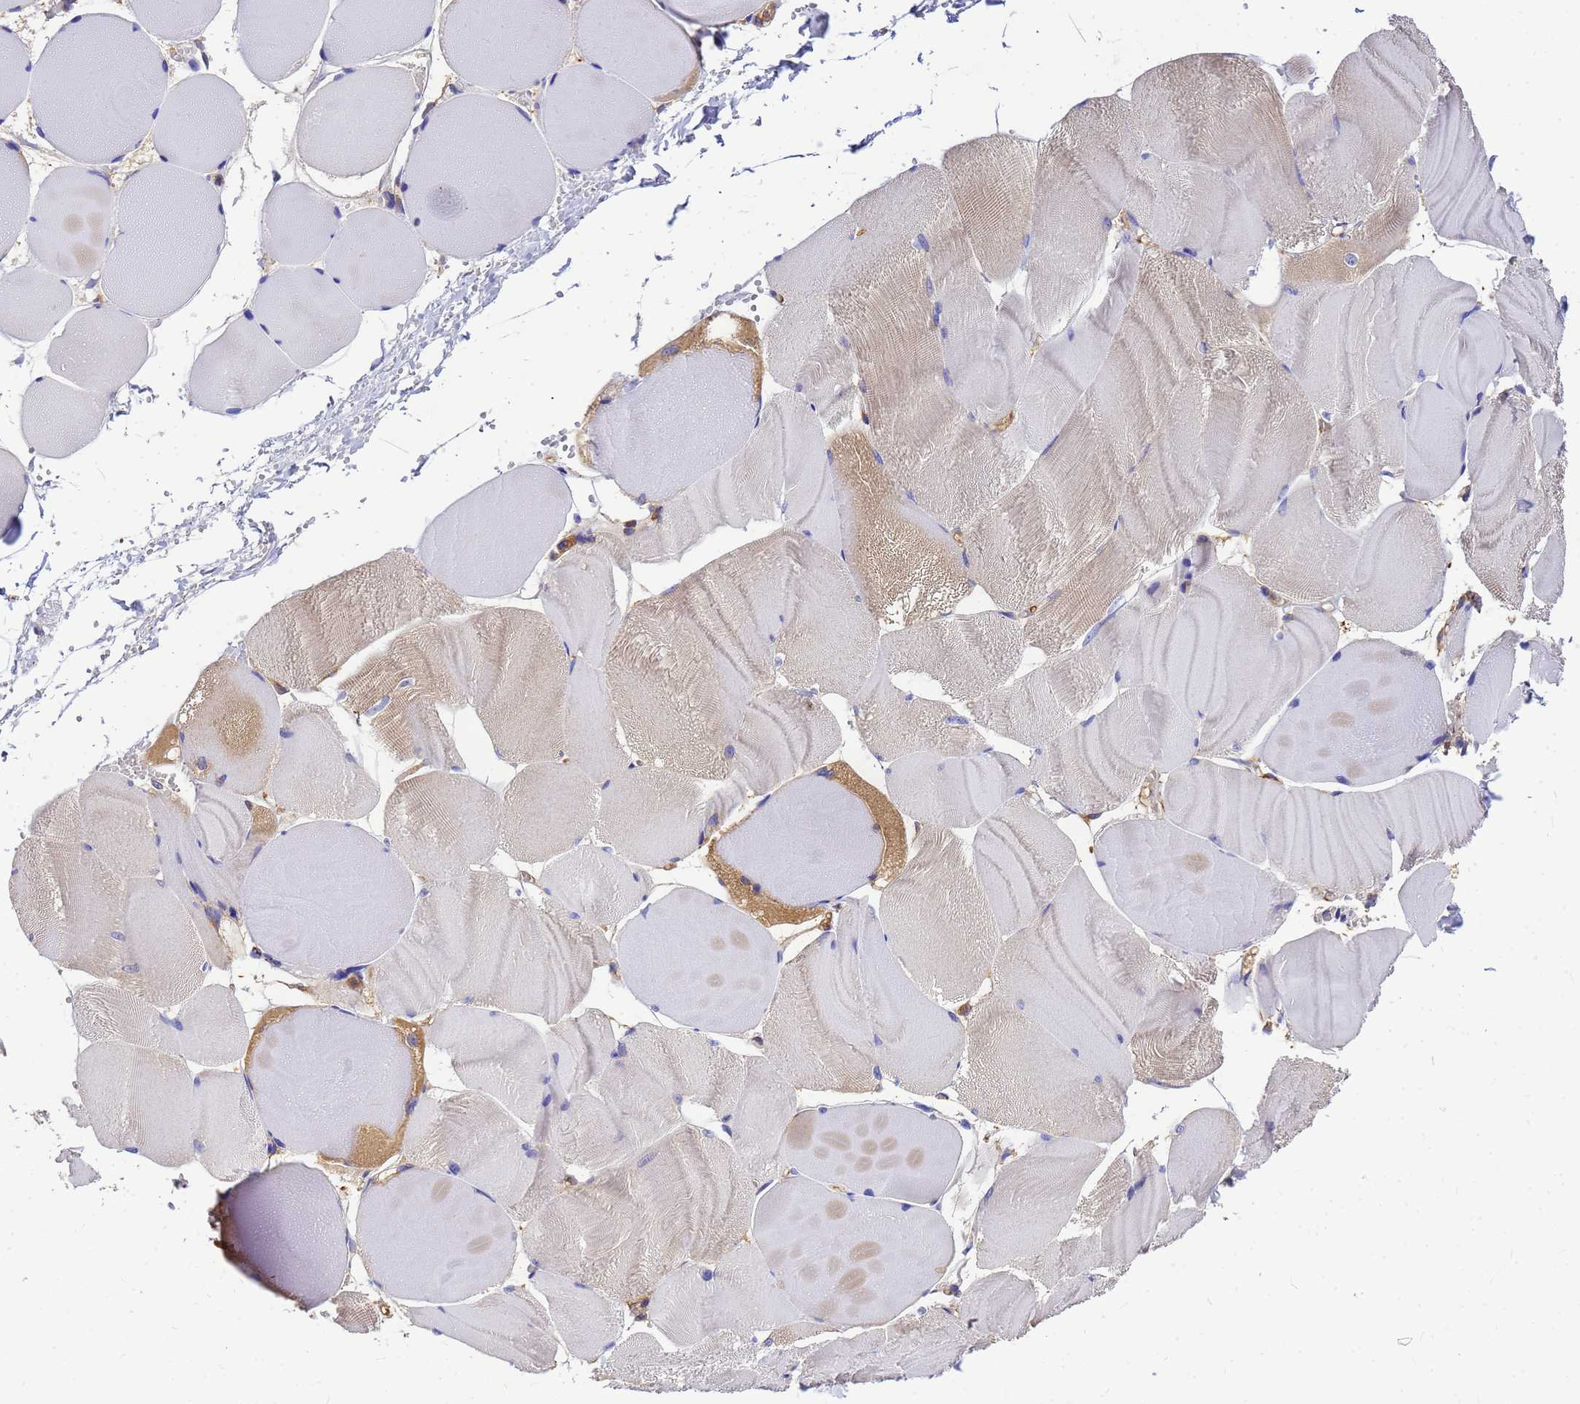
{"staining": {"intensity": "weak", "quantity": "25%-75%", "location": "cytoplasmic/membranous"}, "tissue": "skeletal muscle", "cell_type": "Myocytes", "image_type": "normal", "snomed": [{"axis": "morphology", "description": "Normal tissue, NOS"}, {"axis": "morphology", "description": "Basal cell carcinoma"}, {"axis": "topography", "description": "Skeletal muscle"}], "caption": "Unremarkable skeletal muscle was stained to show a protein in brown. There is low levels of weak cytoplasmic/membranous positivity in approximately 25%-75% of myocytes.", "gene": "GID4", "patient": {"sex": "female", "age": 64}}